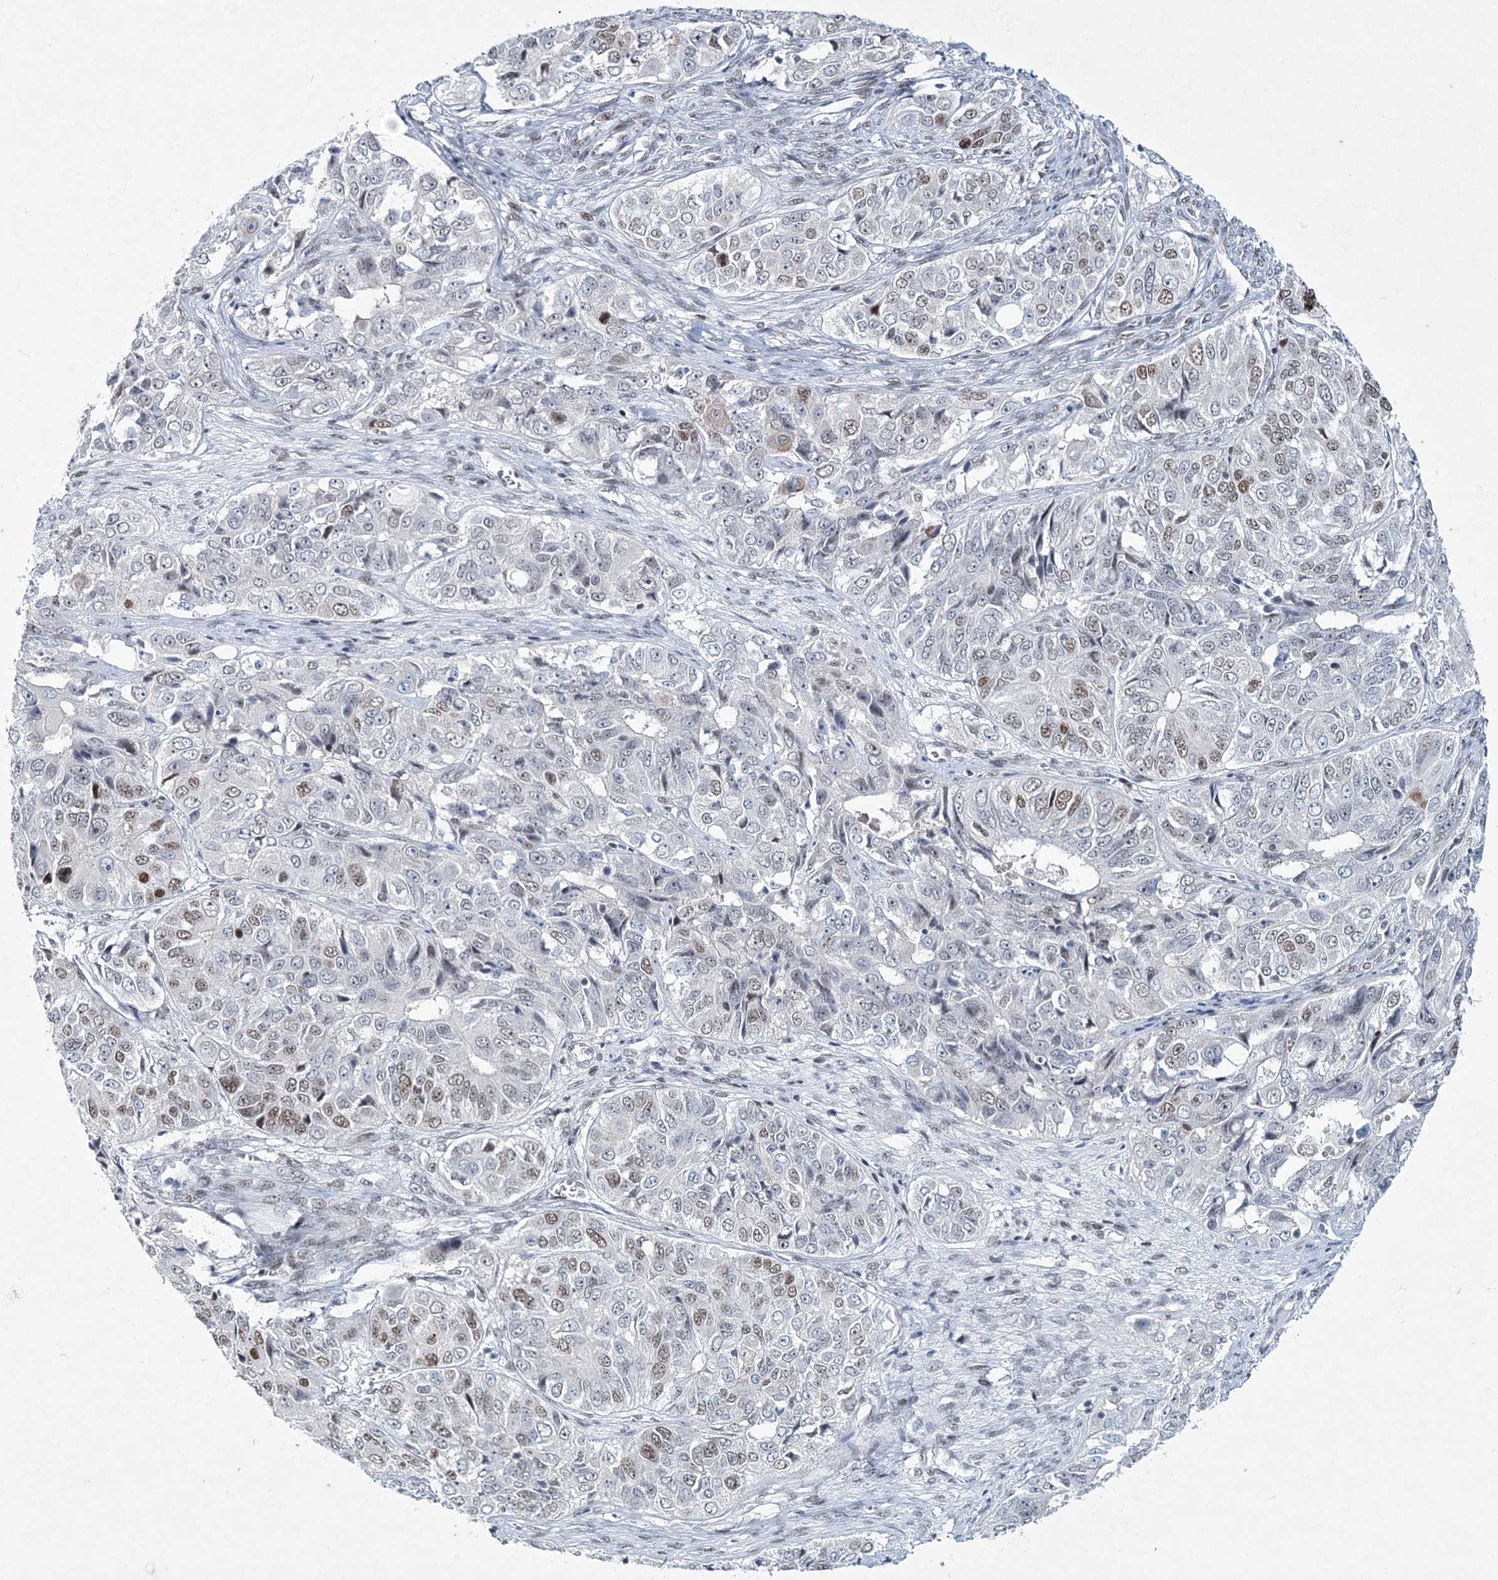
{"staining": {"intensity": "moderate", "quantity": "<25%", "location": "nuclear"}, "tissue": "ovarian cancer", "cell_type": "Tumor cells", "image_type": "cancer", "snomed": [{"axis": "morphology", "description": "Carcinoma, endometroid"}, {"axis": "topography", "description": "Ovary"}], "caption": "Protein staining of endometroid carcinoma (ovarian) tissue displays moderate nuclear positivity in about <25% of tumor cells.", "gene": "LRRFIP2", "patient": {"sex": "female", "age": 51}}